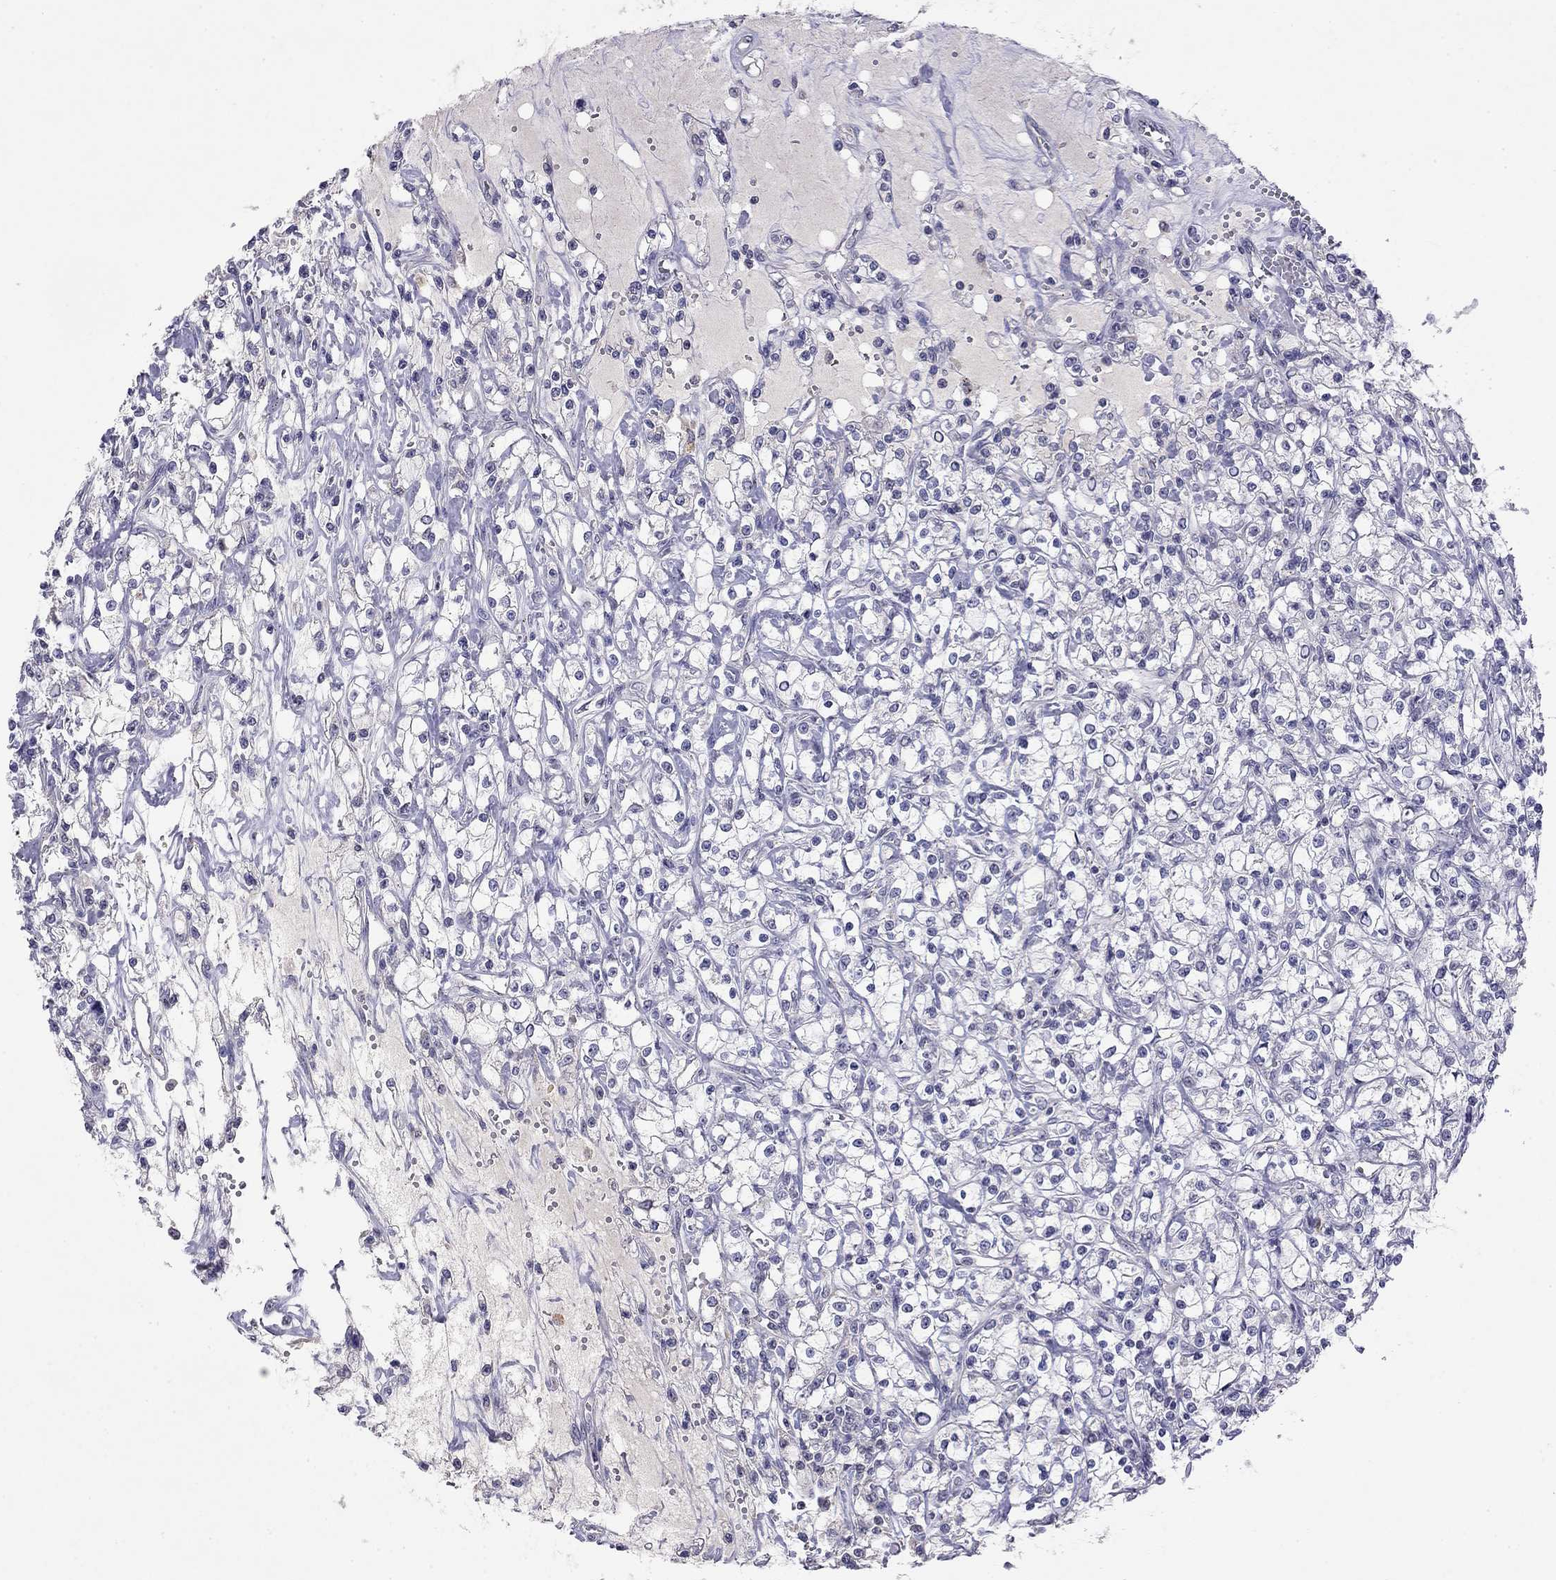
{"staining": {"intensity": "negative", "quantity": "none", "location": "none"}, "tissue": "renal cancer", "cell_type": "Tumor cells", "image_type": "cancer", "snomed": [{"axis": "morphology", "description": "Adenocarcinoma, NOS"}, {"axis": "topography", "description": "Kidney"}], "caption": "There is no significant staining in tumor cells of adenocarcinoma (renal).", "gene": "WNK3", "patient": {"sex": "female", "age": 59}}